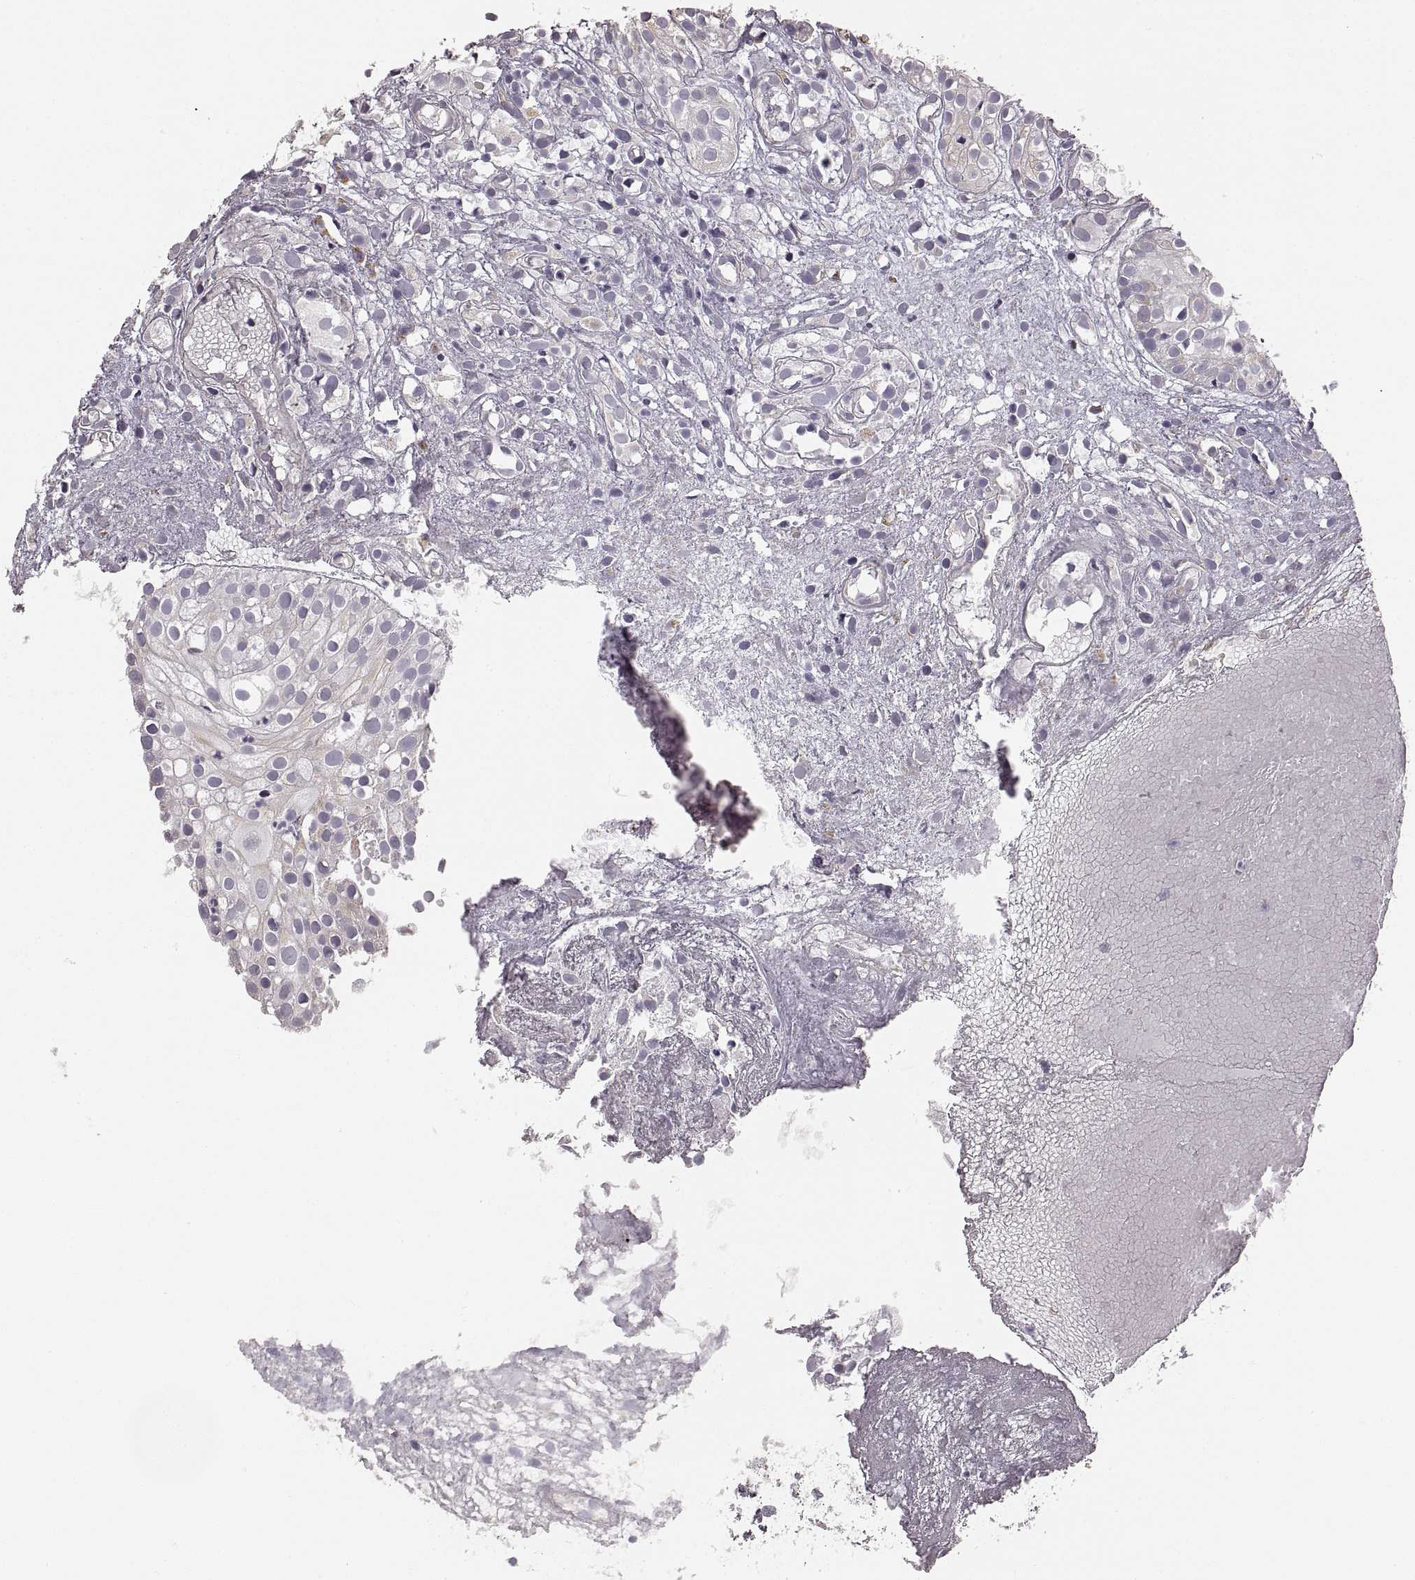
{"staining": {"intensity": "negative", "quantity": "none", "location": "none"}, "tissue": "prostate cancer", "cell_type": "Tumor cells", "image_type": "cancer", "snomed": [{"axis": "morphology", "description": "Adenocarcinoma, High grade"}, {"axis": "topography", "description": "Prostate"}], "caption": "IHC photomicrograph of neoplastic tissue: high-grade adenocarcinoma (prostate) stained with DAB shows no significant protein staining in tumor cells.", "gene": "RDH13", "patient": {"sex": "male", "age": 79}}